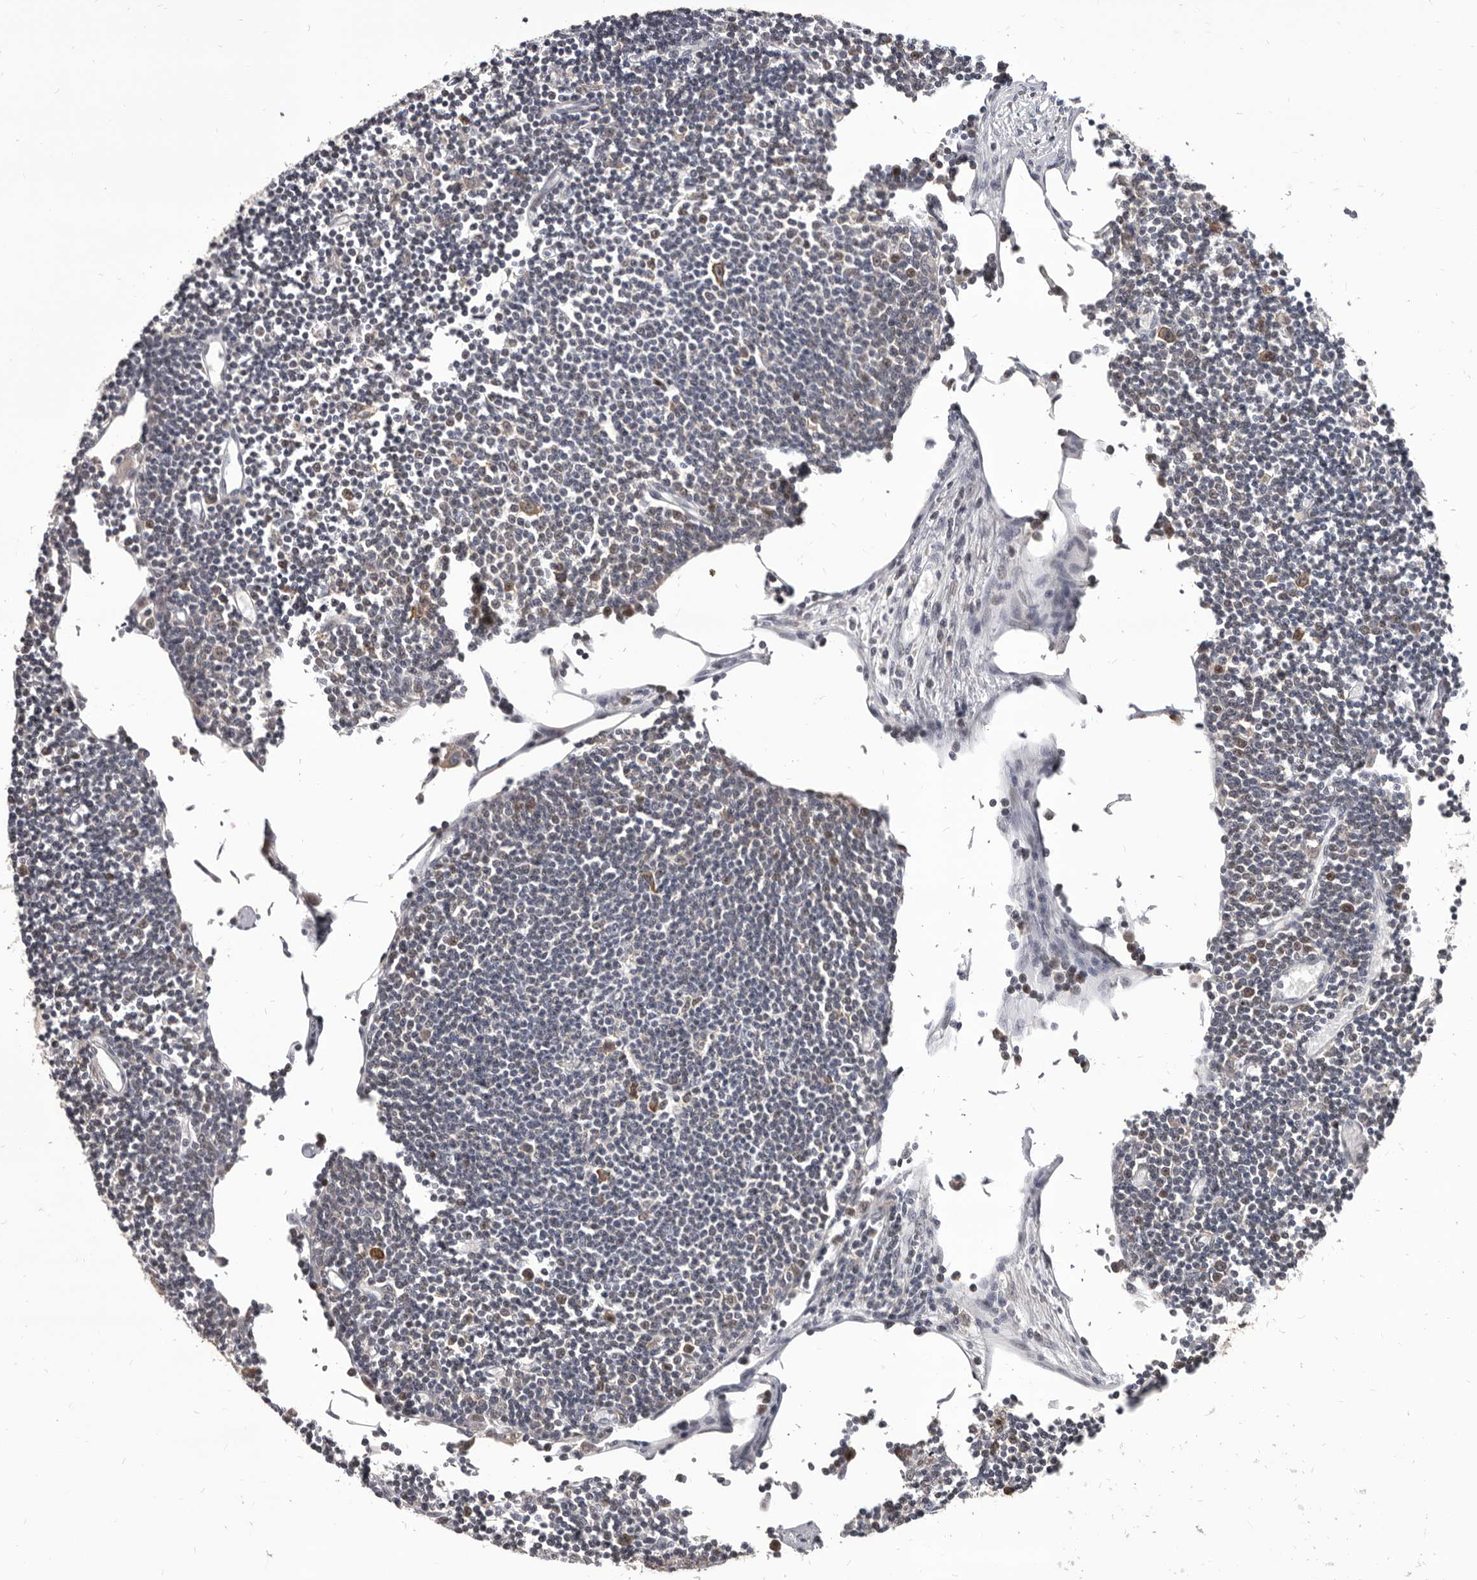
{"staining": {"intensity": "moderate", "quantity": "<25%", "location": "cytoplasmic/membranous"}, "tissue": "lymph node", "cell_type": "Germinal center cells", "image_type": "normal", "snomed": [{"axis": "morphology", "description": "Normal tissue, NOS"}, {"axis": "topography", "description": "Lymph node"}], "caption": "Immunohistochemical staining of normal lymph node displays low levels of moderate cytoplasmic/membranous positivity in approximately <25% of germinal center cells. (DAB (3,3'-diaminobenzidine) IHC, brown staining for protein, blue staining for nuclei).", "gene": "MAP3K14", "patient": {"sex": "female", "age": 11}}